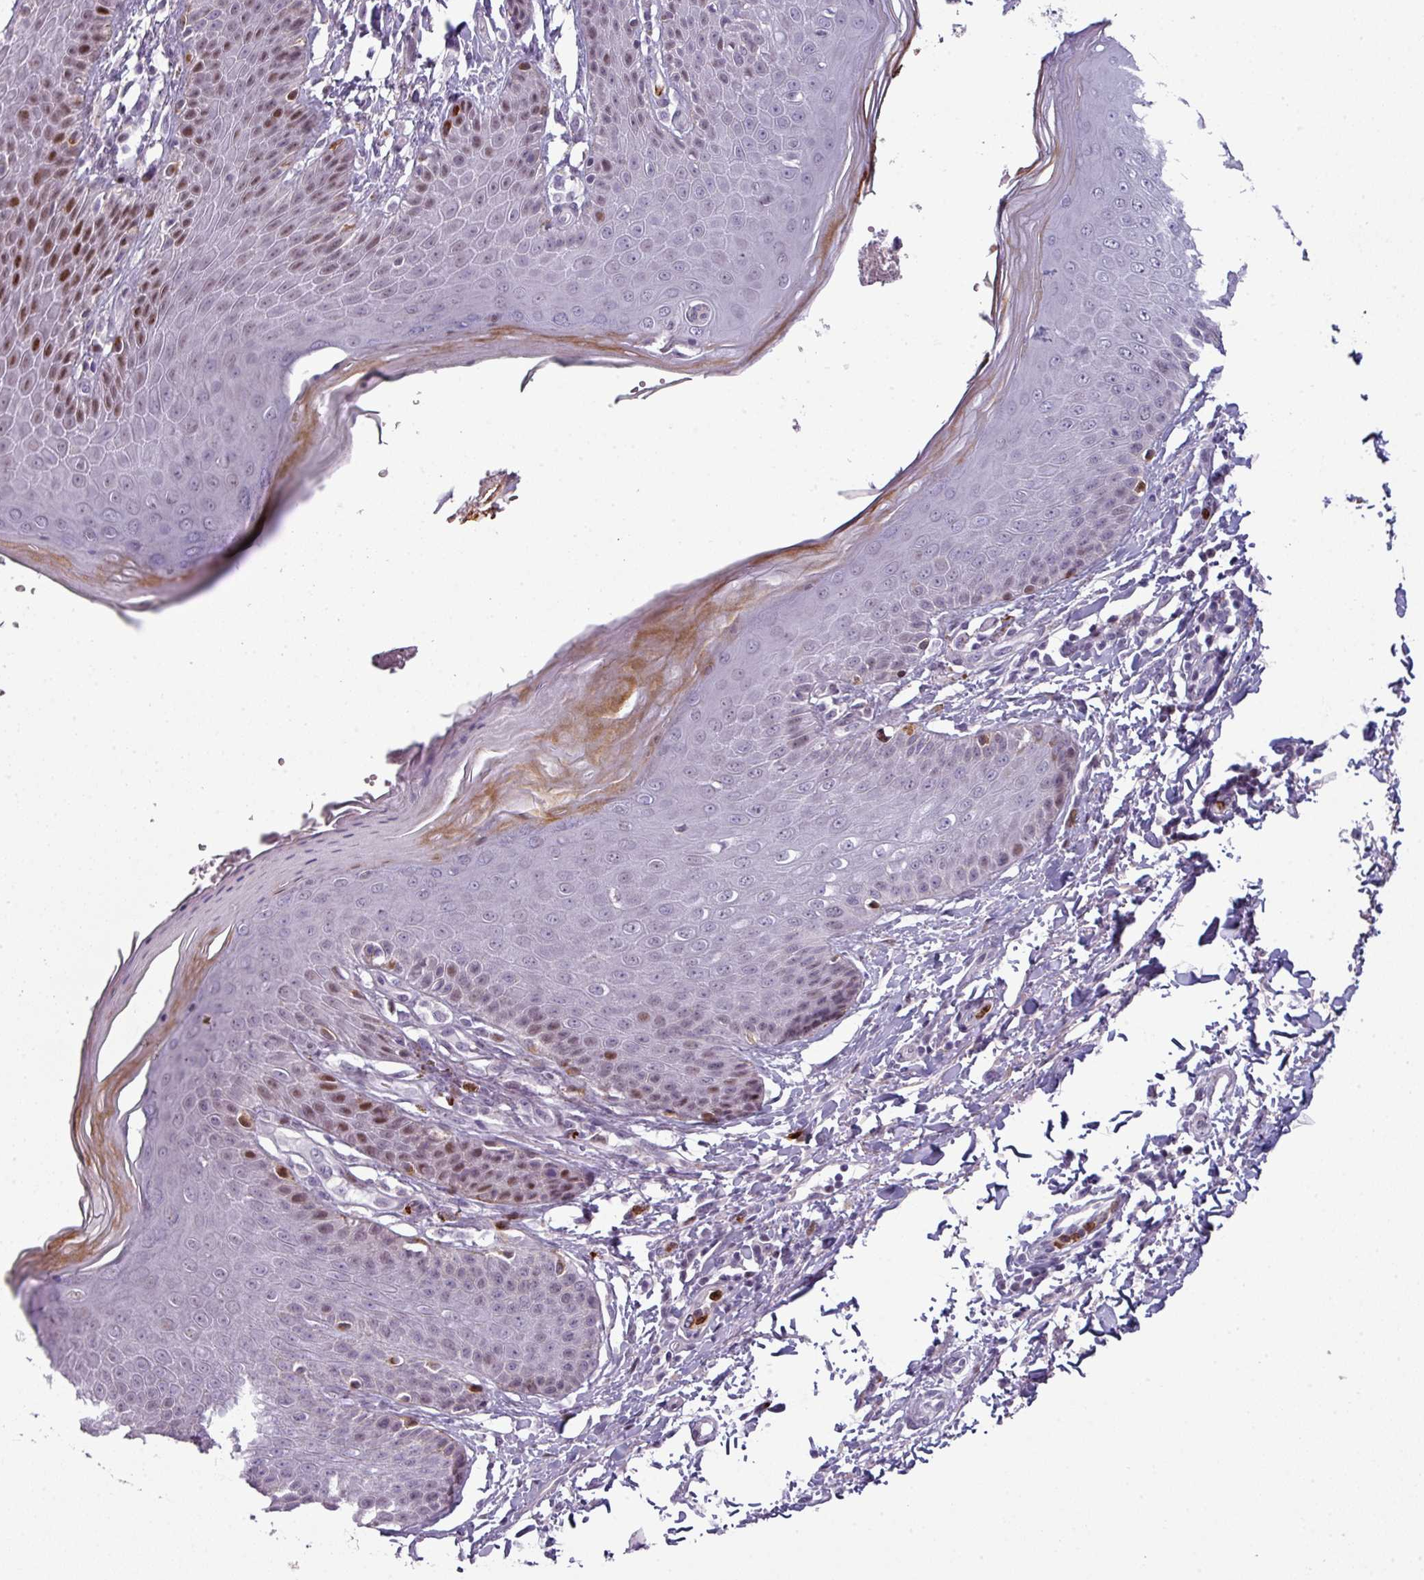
{"staining": {"intensity": "moderate", "quantity": "<25%", "location": "nuclear"}, "tissue": "skin", "cell_type": "Epidermal cells", "image_type": "normal", "snomed": [{"axis": "morphology", "description": "Normal tissue, NOS"}, {"axis": "topography", "description": "Peripheral nerve tissue"}], "caption": "High-magnification brightfield microscopy of normal skin stained with DAB (brown) and counterstained with hematoxylin (blue). epidermal cells exhibit moderate nuclear staining is identified in approximately<25% of cells.", "gene": "TMEFF1", "patient": {"sex": "male", "age": 51}}